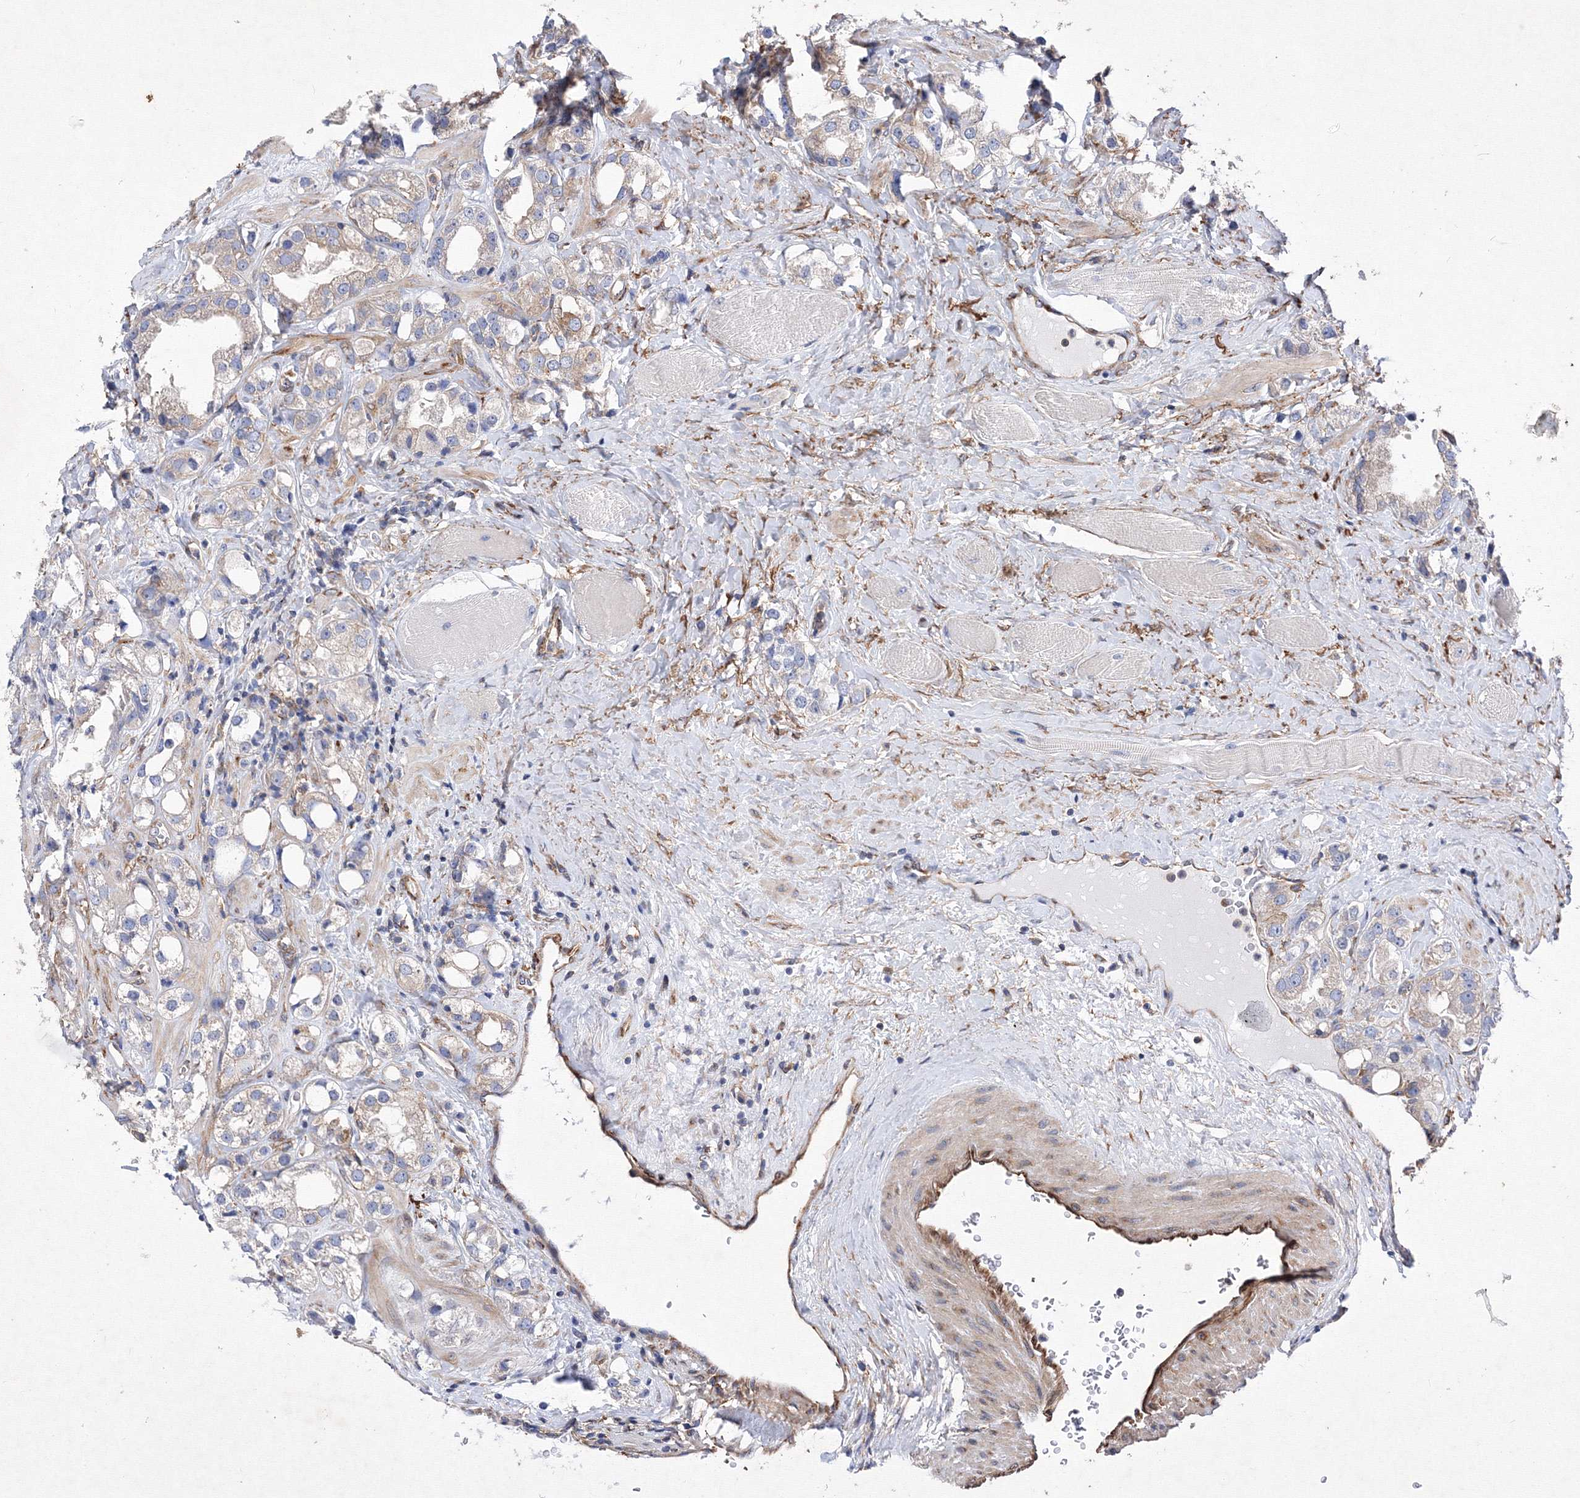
{"staining": {"intensity": "weak", "quantity": "<25%", "location": "cytoplasmic/membranous"}, "tissue": "prostate cancer", "cell_type": "Tumor cells", "image_type": "cancer", "snomed": [{"axis": "morphology", "description": "Adenocarcinoma, NOS"}, {"axis": "topography", "description": "Prostate"}], "caption": "This is an IHC micrograph of prostate cancer (adenocarcinoma). There is no positivity in tumor cells.", "gene": "SNX18", "patient": {"sex": "male", "age": 79}}